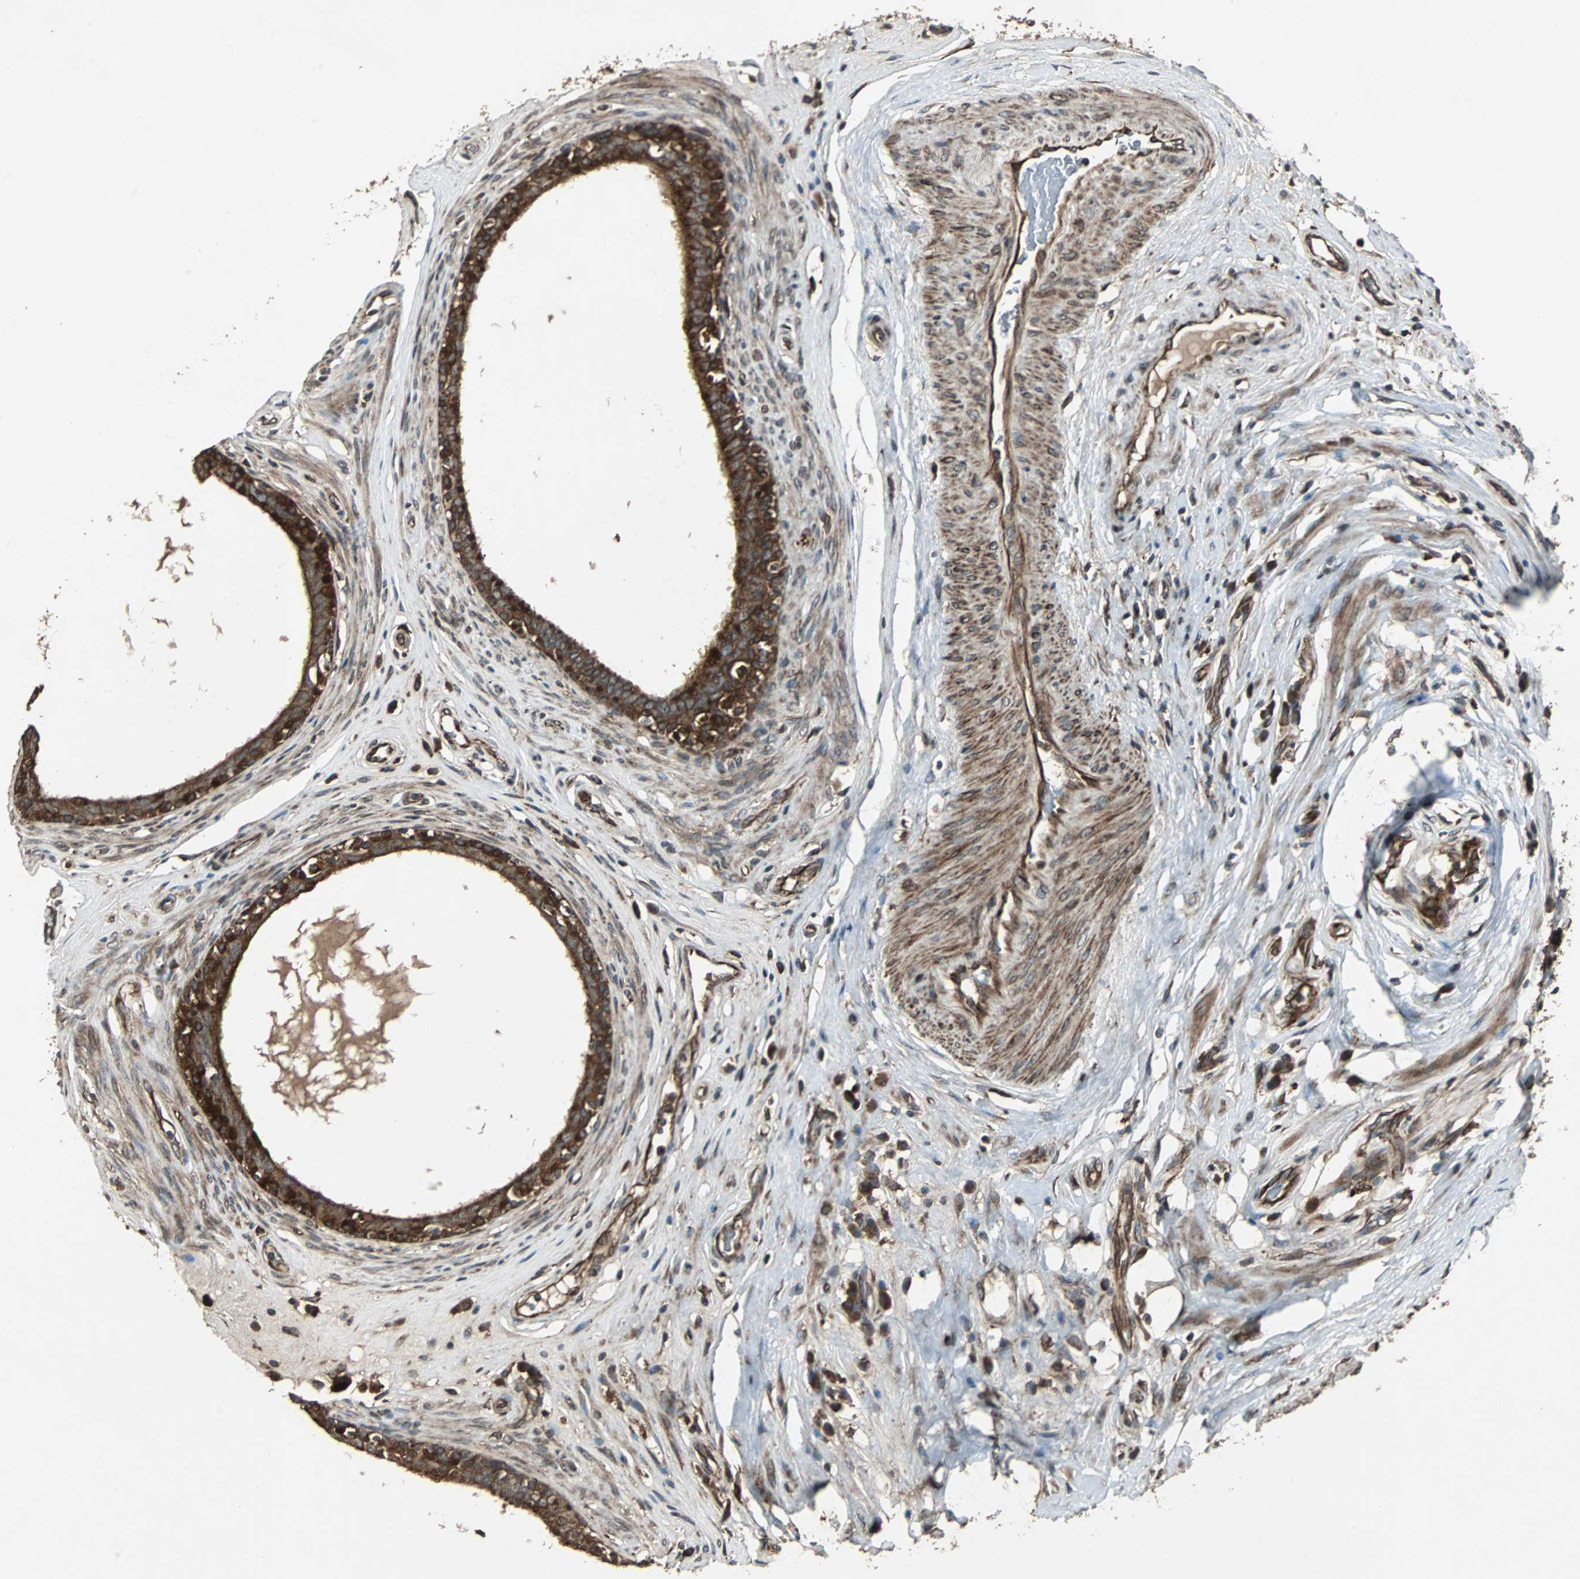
{"staining": {"intensity": "strong", "quantity": ">75%", "location": "cytoplasmic/membranous"}, "tissue": "epididymis", "cell_type": "Glandular cells", "image_type": "normal", "snomed": [{"axis": "morphology", "description": "Normal tissue, NOS"}, {"axis": "morphology", "description": "Inflammation, NOS"}, {"axis": "topography", "description": "Epididymis"}], "caption": "A brown stain highlights strong cytoplasmic/membranous positivity of a protein in glandular cells of unremarkable human epididymis.", "gene": "RAB7A", "patient": {"sex": "male", "age": 84}}